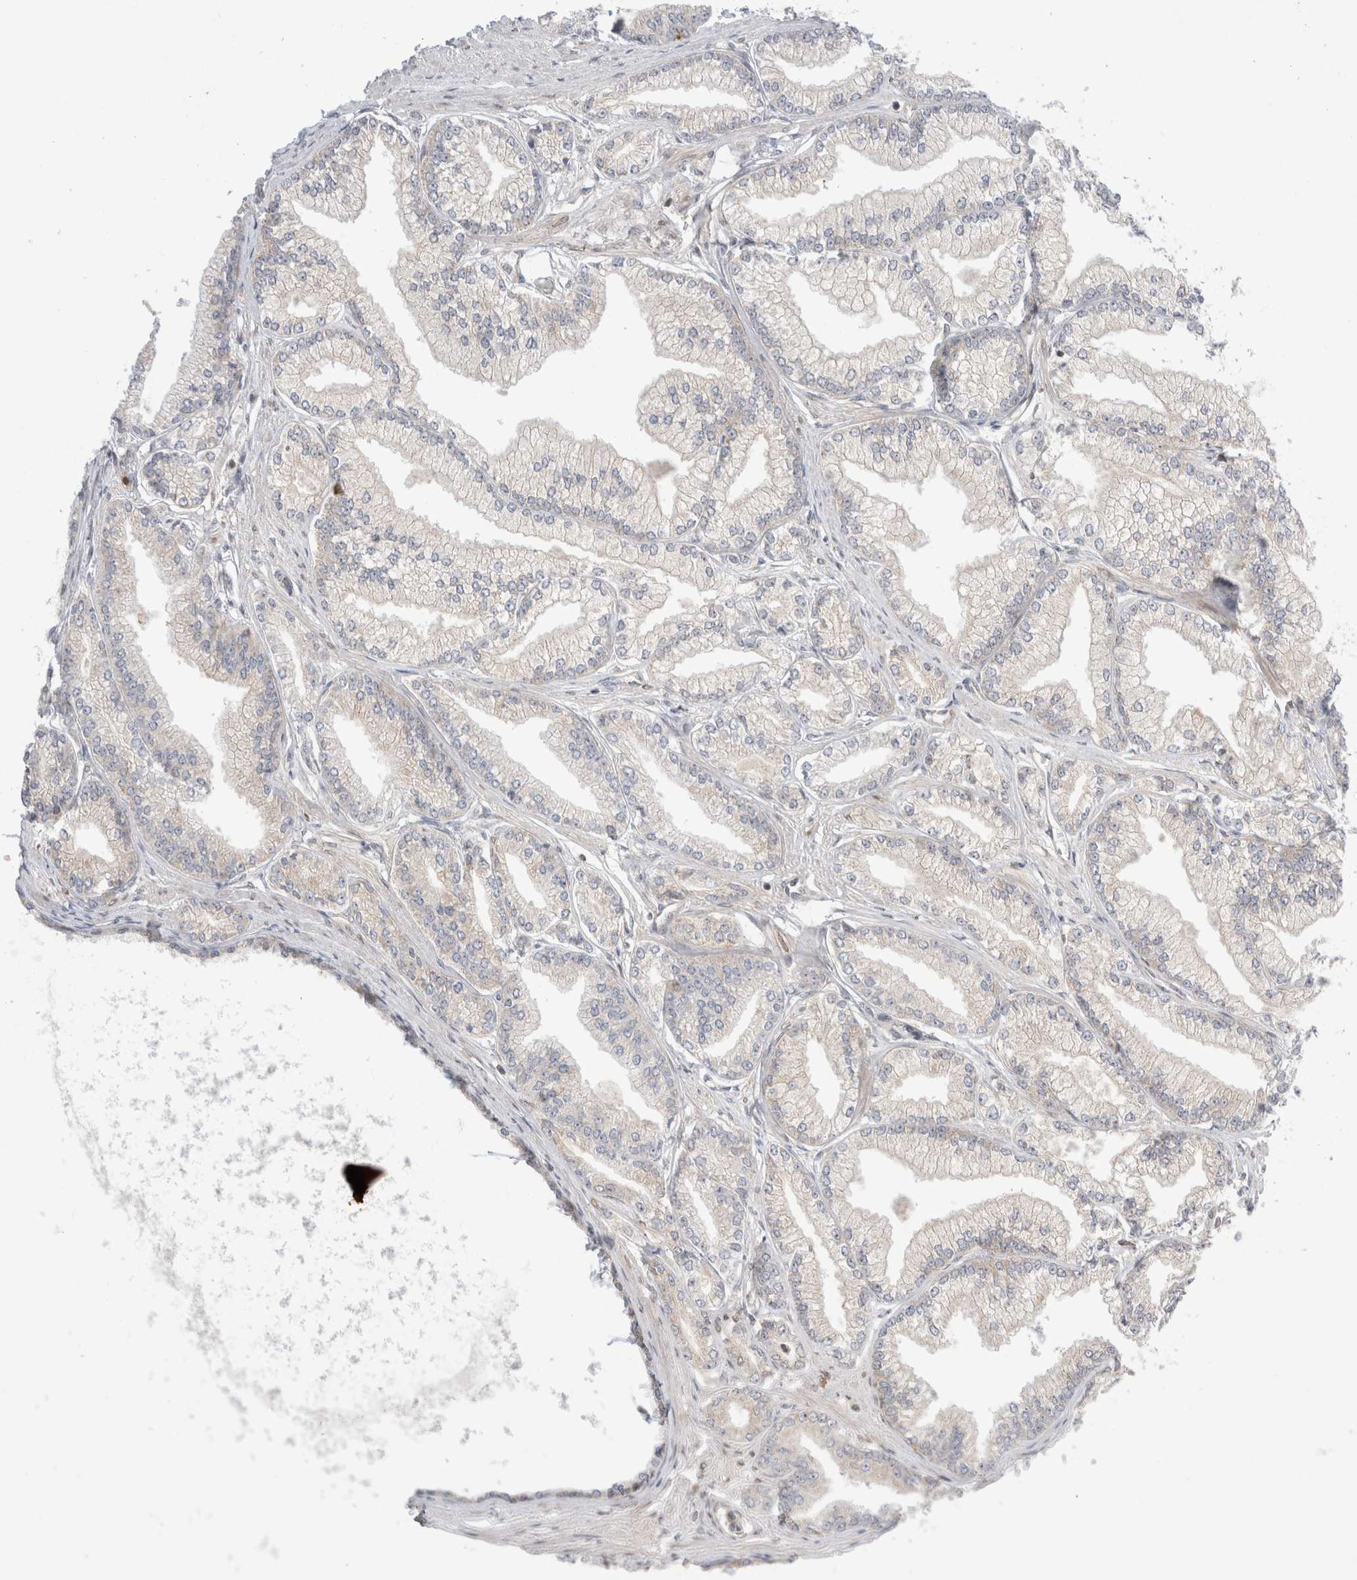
{"staining": {"intensity": "negative", "quantity": "none", "location": "none"}, "tissue": "prostate cancer", "cell_type": "Tumor cells", "image_type": "cancer", "snomed": [{"axis": "morphology", "description": "Adenocarcinoma, Low grade"}, {"axis": "topography", "description": "Prostate"}], "caption": "Immunohistochemistry photomicrograph of neoplastic tissue: human prostate cancer (low-grade adenocarcinoma) stained with DAB (3,3'-diaminobenzidine) demonstrates no significant protein positivity in tumor cells.", "gene": "NFKB1", "patient": {"sex": "male", "age": 52}}